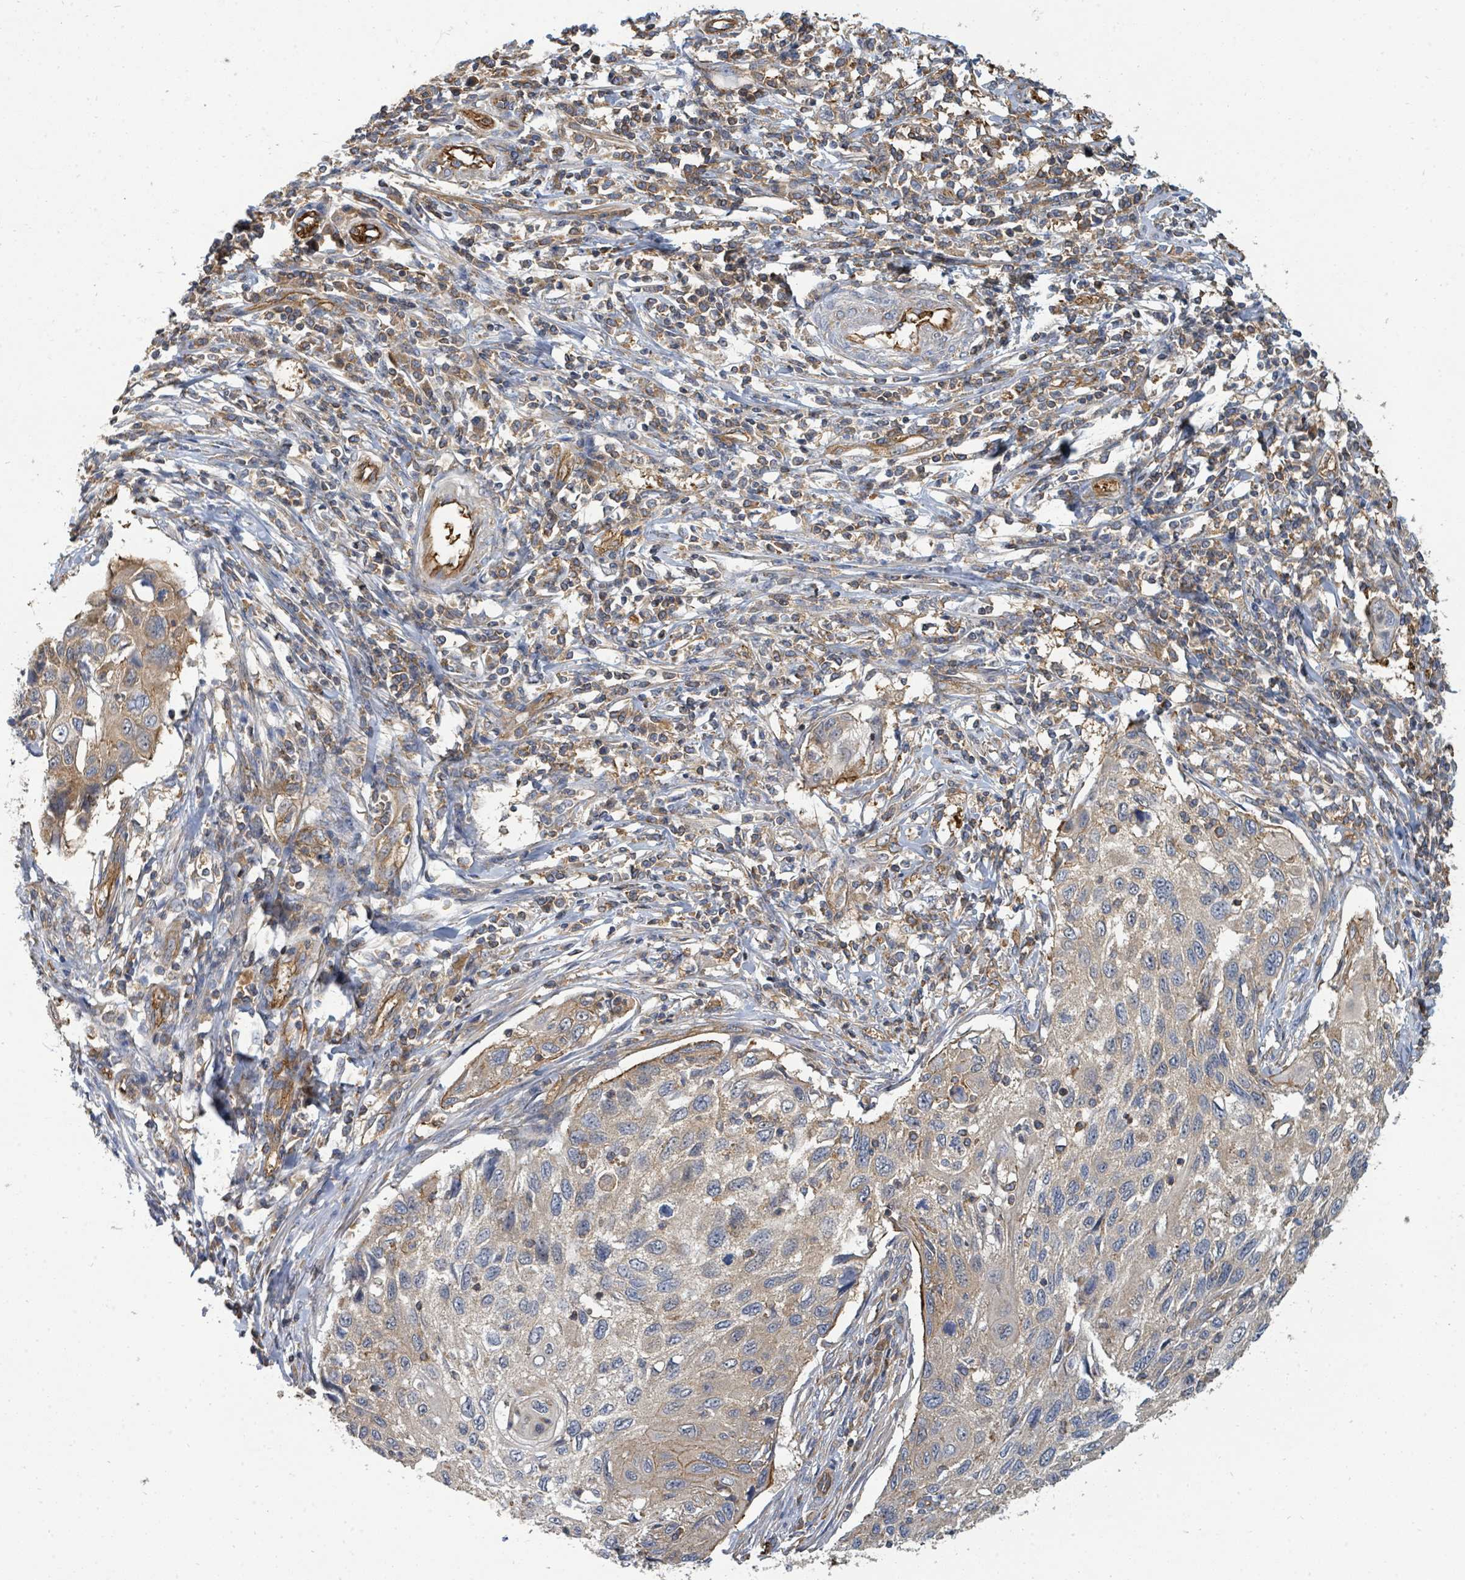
{"staining": {"intensity": "weak", "quantity": "25%-75%", "location": "cytoplasmic/membranous"}, "tissue": "cervical cancer", "cell_type": "Tumor cells", "image_type": "cancer", "snomed": [{"axis": "morphology", "description": "Squamous cell carcinoma, NOS"}, {"axis": "topography", "description": "Cervix"}], "caption": "This is a photomicrograph of immunohistochemistry staining of cervical cancer (squamous cell carcinoma), which shows weak staining in the cytoplasmic/membranous of tumor cells.", "gene": "BOLA2B", "patient": {"sex": "female", "age": 70}}